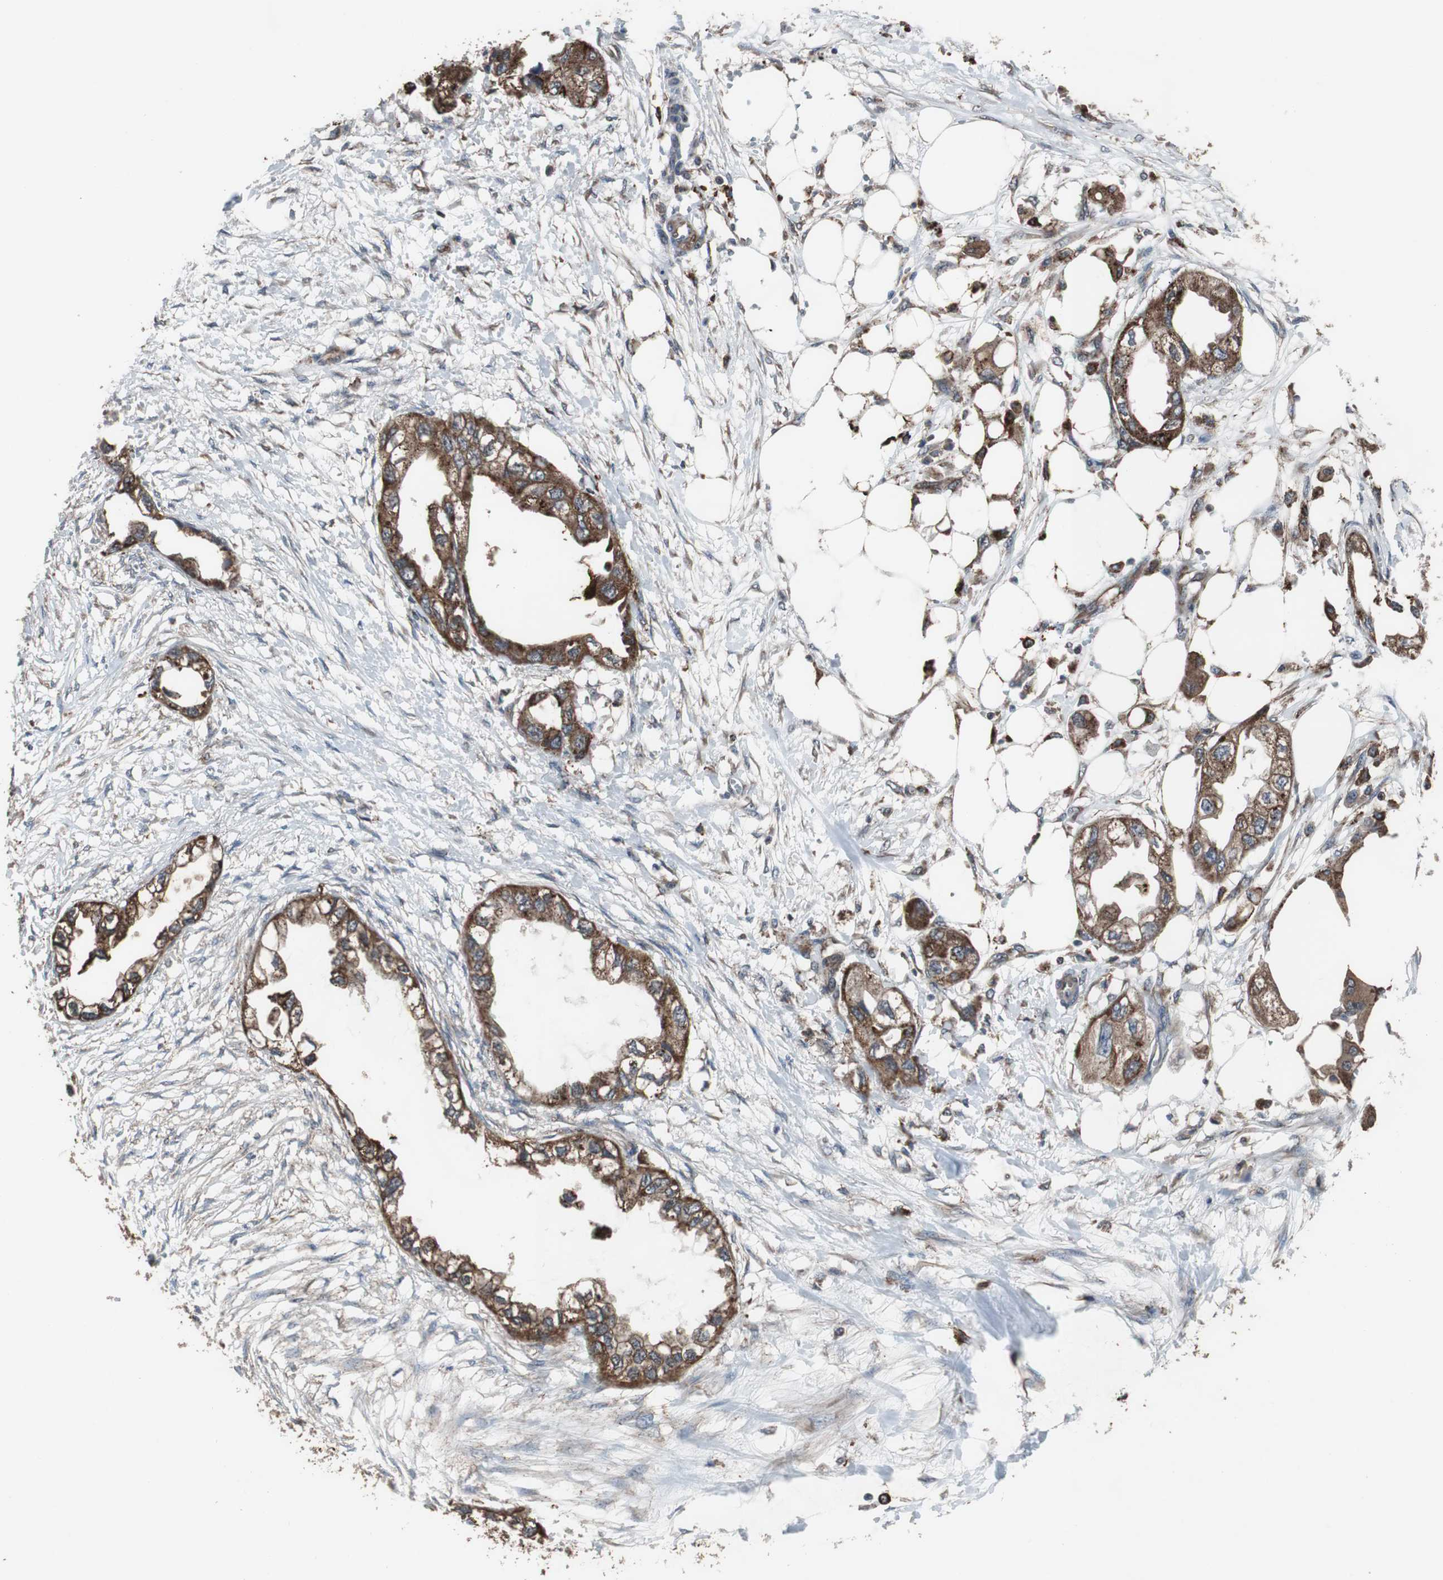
{"staining": {"intensity": "strong", "quantity": ">75%", "location": "cytoplasmic/membranous"}, "tissue": "endometrial cancer", "cell_type": "Tumor cells", "image_type": "cancer", "snomed": [{"axis": "morphology", "description": "Adenocarcinoma, NOS"}, {"axis": "topography", "description": "Endometrium"}], "caption": "High-power microscopy captured an immunohistochemistry micrograph of endometrial cancer (adenocarcinoma), revealing strong cytoplasmic/membranous staining in about >75% of tumor cells.", "gene": "USP10", "patient": {"sex": "female", "age": 67}}